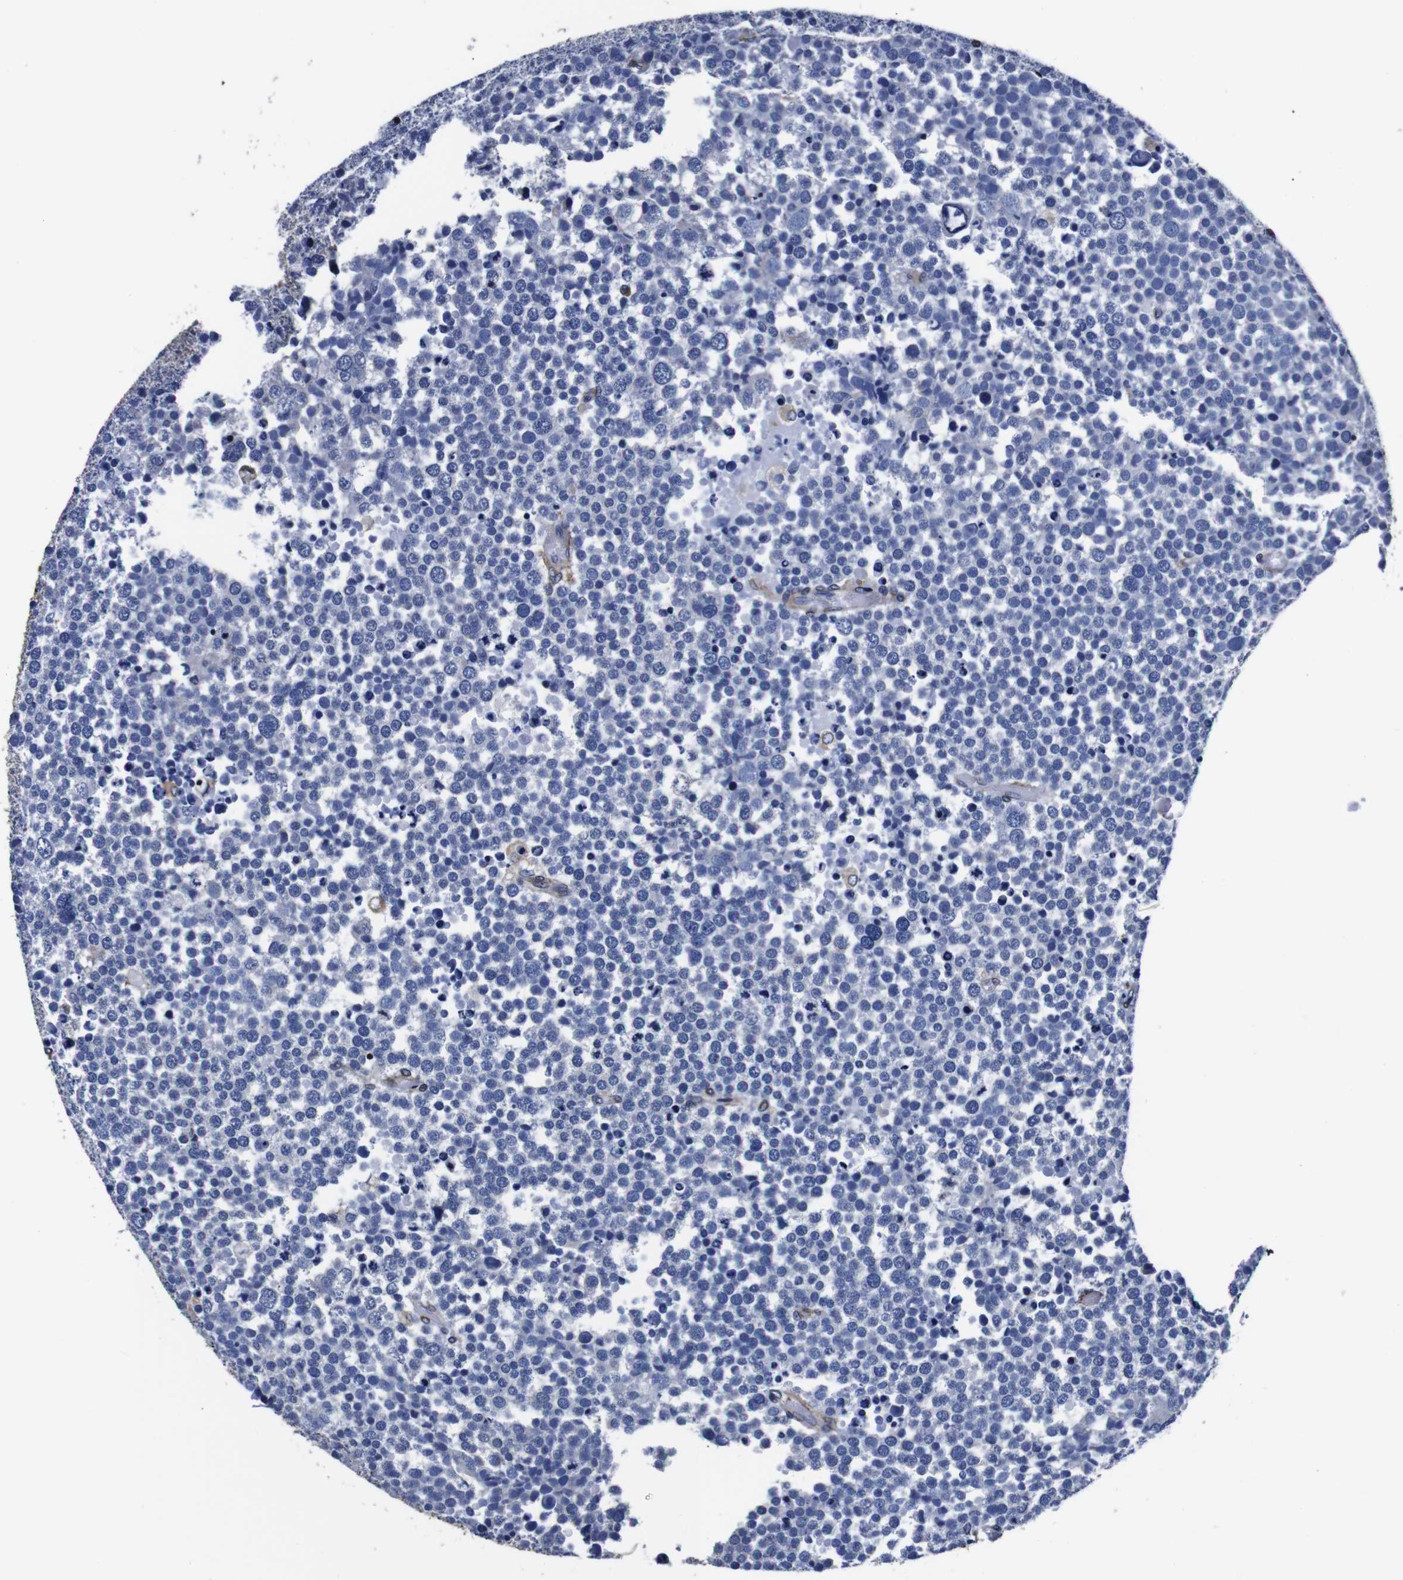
{"staining": {"intensity": "negative", "quantity": "none", "location": "none"}, "tissue": "testis cancer", "cell_type": "Tumor cells", "image_type": "cancer", "snomed": [{"axis": "morphology", "description": "Seminoma, NOS"}, {"axis": "topography", "description": "Testis"}], "caption": "Immunohistochemistry (IHC) of human testis cancer demonstrates no expression in tumor cells.", "gene": "PPIB", "patient": {"sex": "male", "age": 71}}